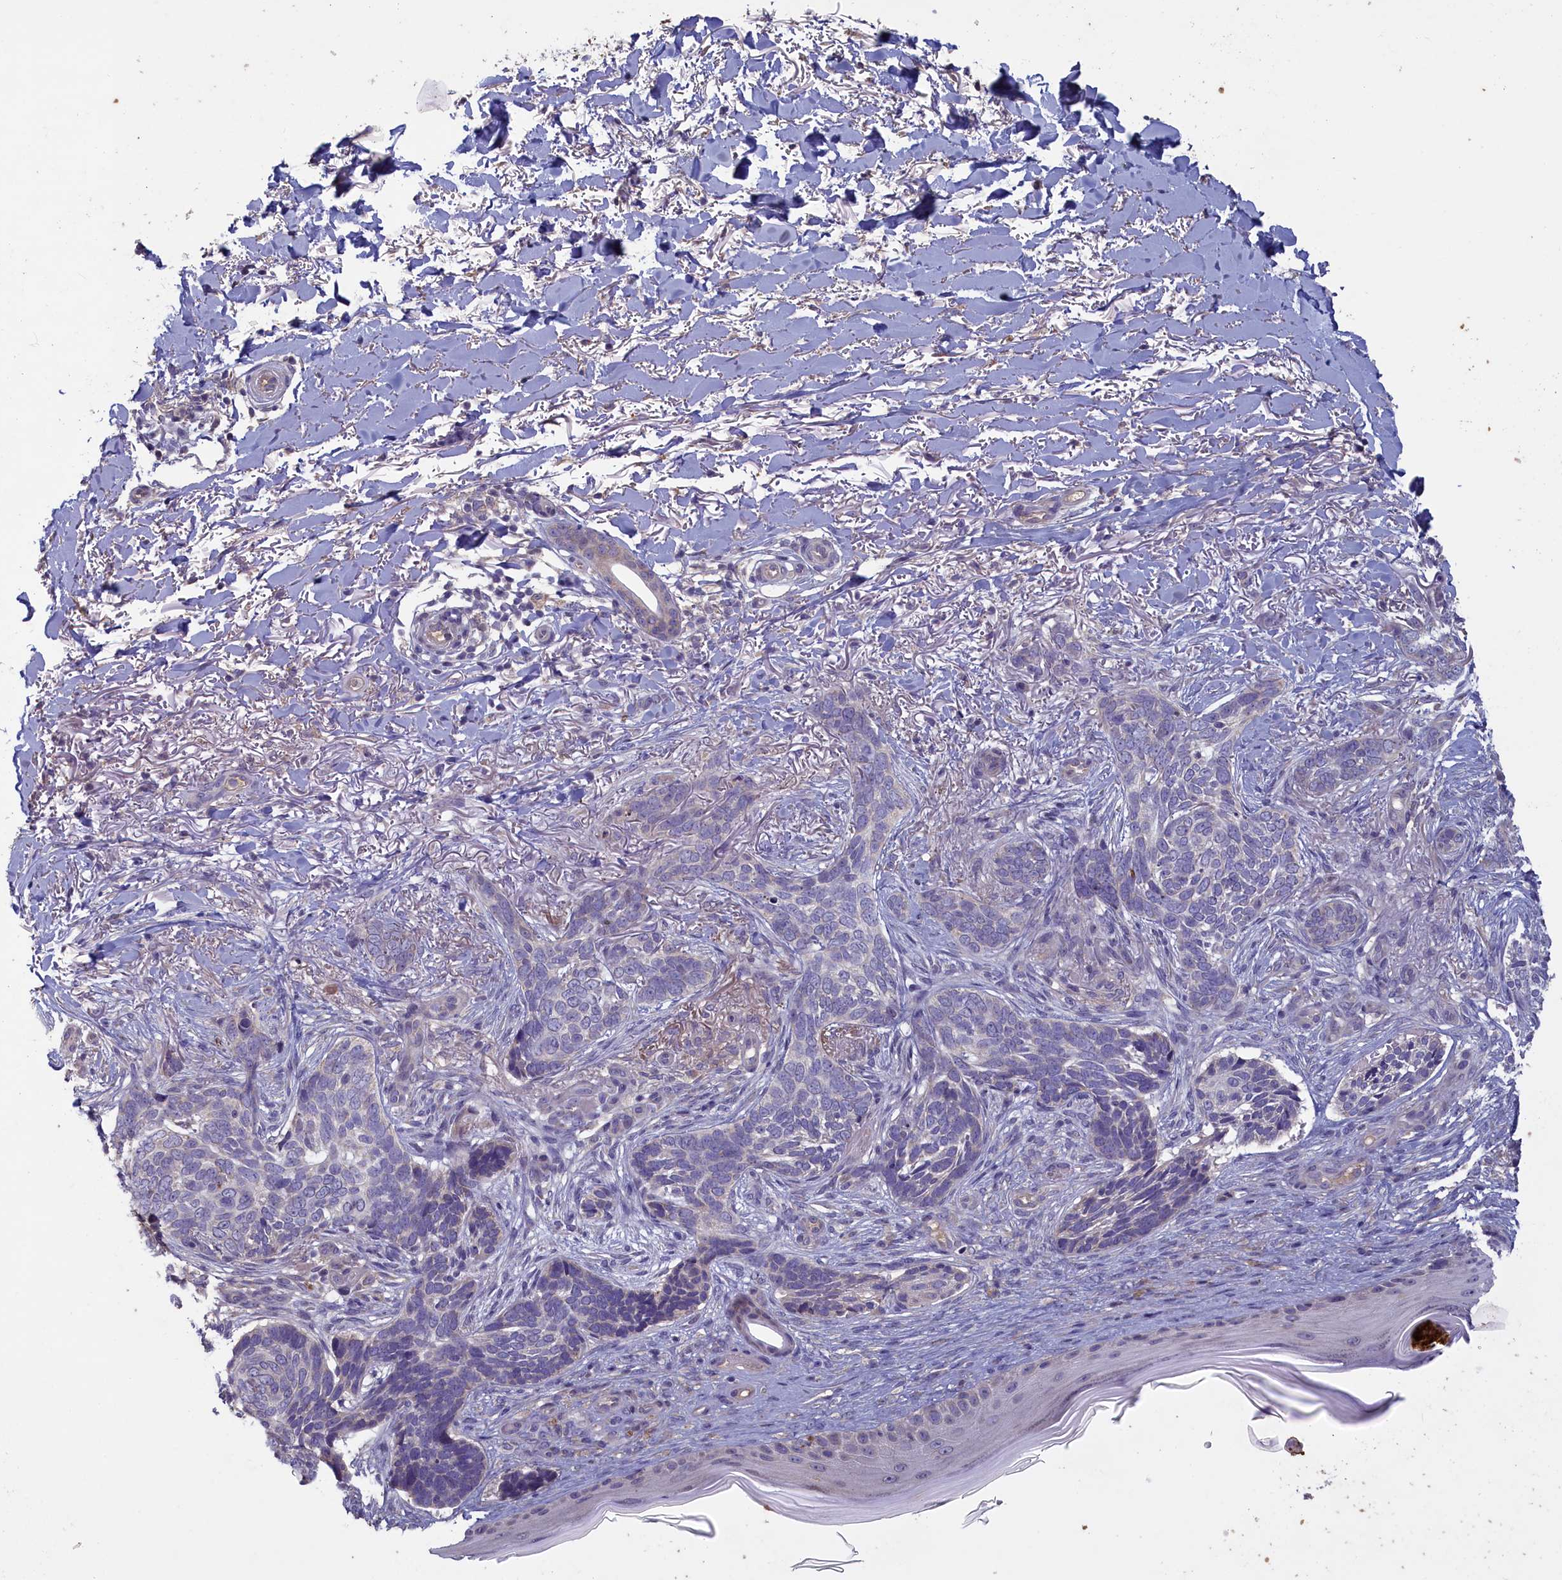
{"staining": {"intensity": "negative", "quantity": "none", "location": "none"}, "tissue": "skin cancer", "cell_type": "Tumor cells", "image_type": "cancer", "snomed": [{"axis": "morphology", "description": "Normal tissue, NOS"}, {"axis": "morphology", "description": "Basal cell carcinoma"}, {"axis": "topography", "description": "Skin"}], "caption": "There is no significant staining in tumor cells of skin cancer (basal cell carcinoma).", "gene": "ATF7IP2", "patient": {"sex": "female", "age": 67}}